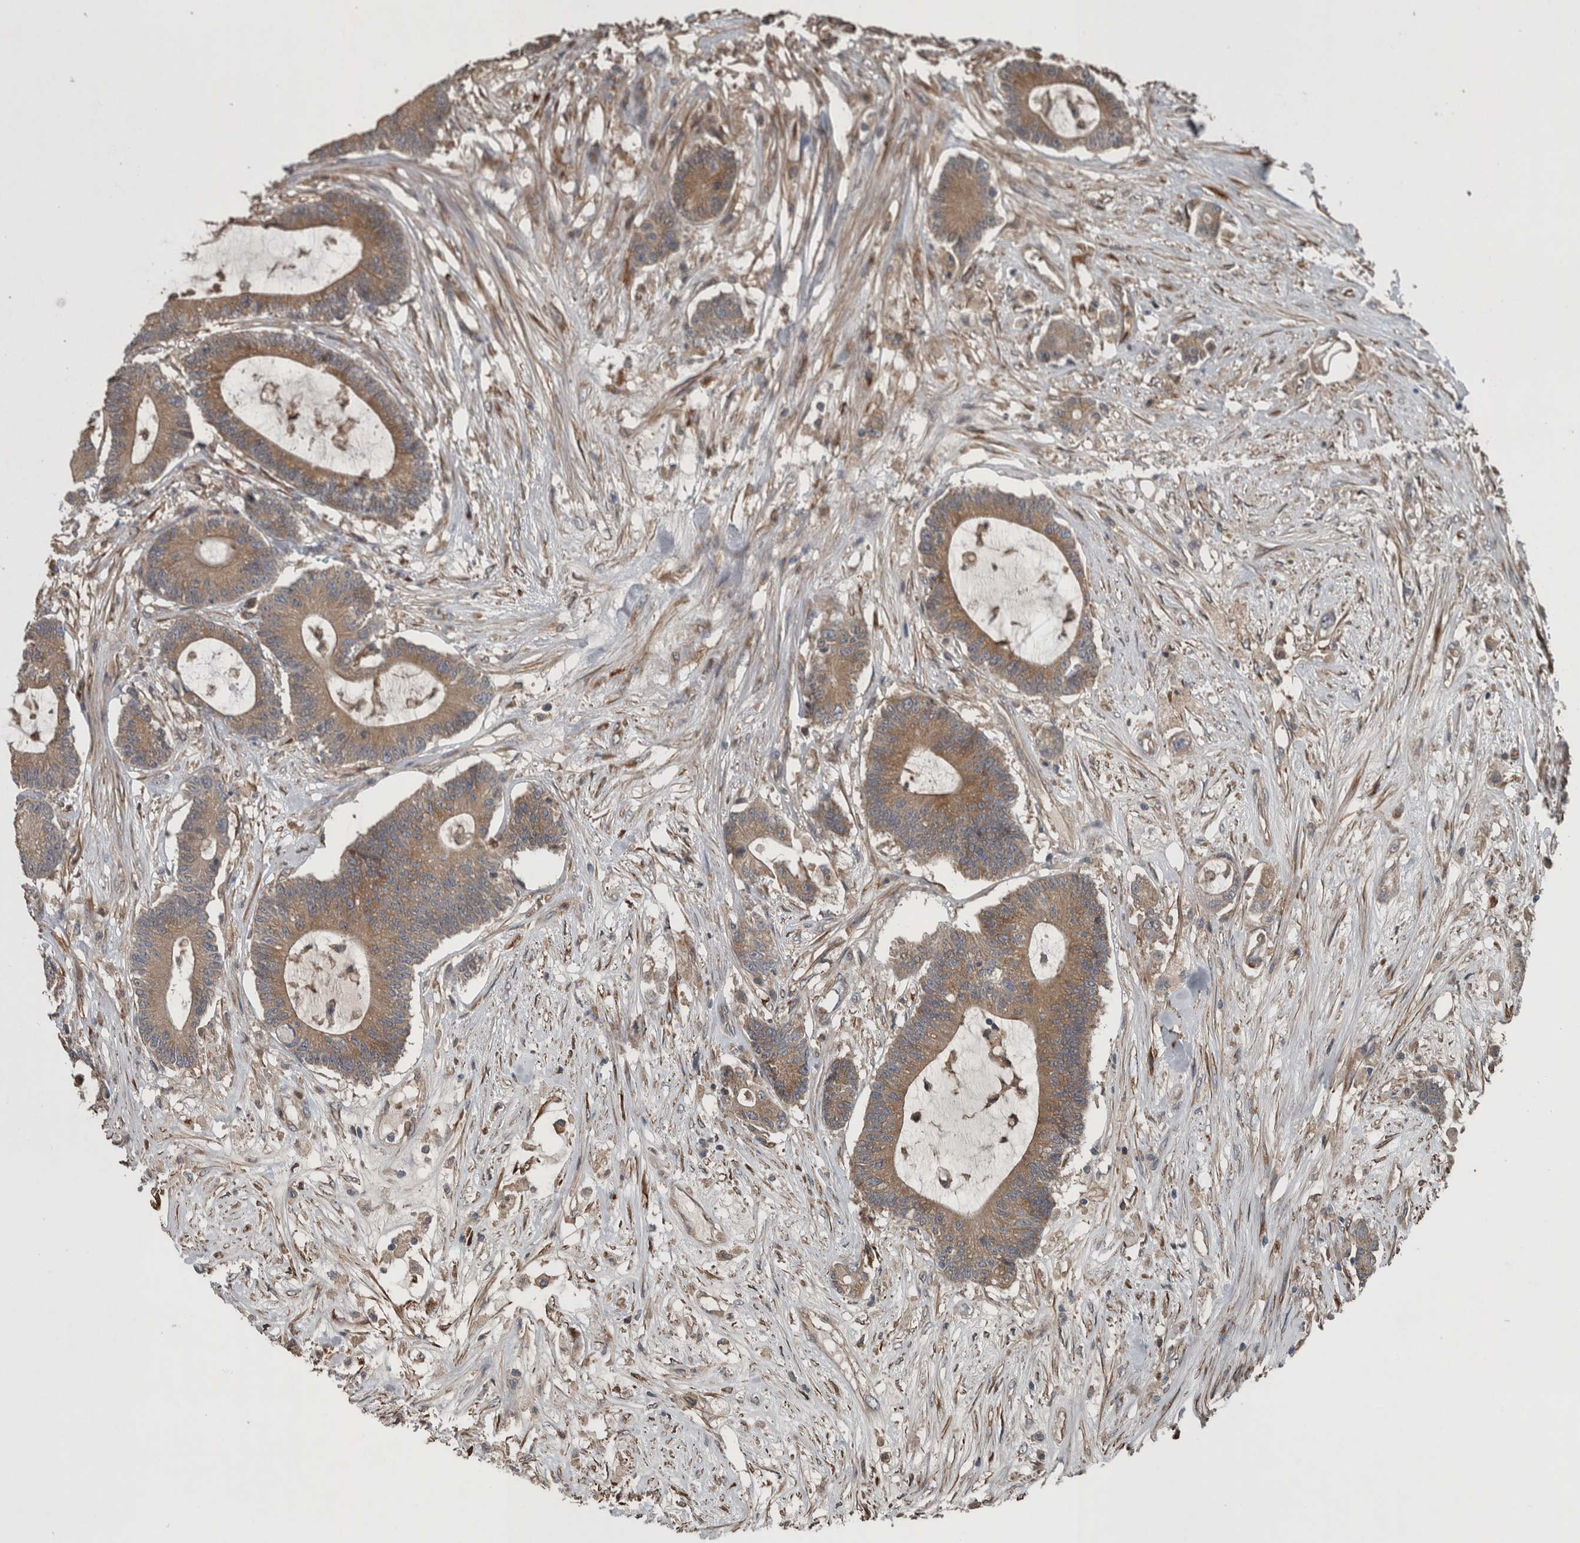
{"staining": {"intensity": "moderate", "quantity": ">75%", "location": "cytoplasmic/membranous"}, "tissue": "colorectal cancer", "cell_type": "Tumor cells", "image_type": "cancer", "snomed": [{"axis": "morphology", "description": "Adenocarcinoma, NOS"}, {"axis": "topography", "description": "Colon"}], "caption": "Colorectal cancer (adenocarcinoma) was stained to show a protein in brown. There is medium levels of moderate cytoplasmic/membranous positivity in approximately >75% of tumor cells.", "gene": "EXOC8", "patient": {"sex": "female", "age": 84}}